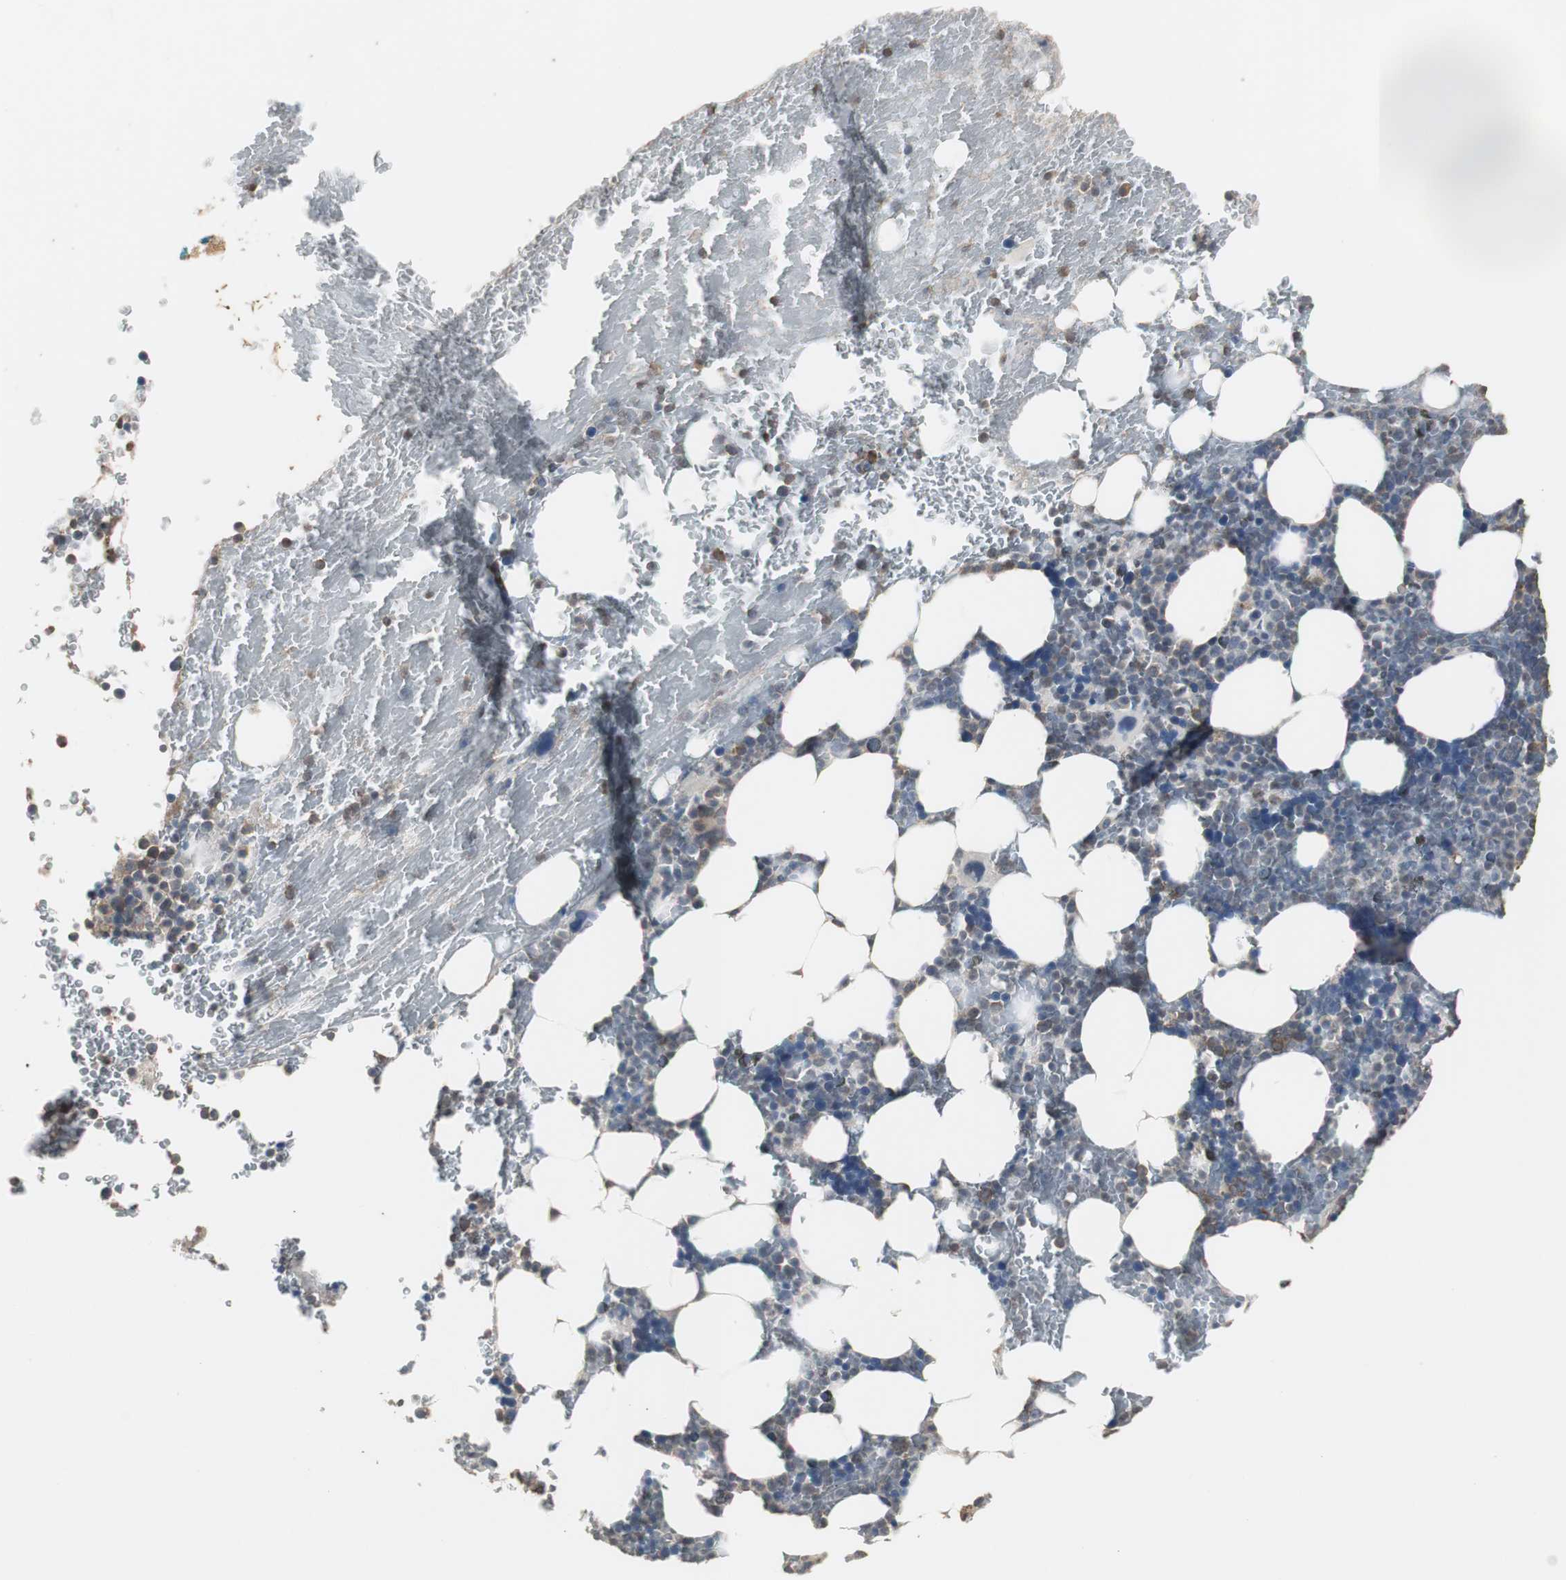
{"staining": {"intensity": "weak", "quantity": "25%-75%", "location": "cytoplasmic/membranous"}, "tissue": "bone marrow", "cell_type": "Hematopoietic cells", "image_type": "normal", "snomed": [{"axis": "morphology", "description": "Normal tissue, NOS"}, {"axis": "topography", "description": "Bone marrow"}], "caption": "Immunohistochemical staining of benign bone marrow exhibits weak cytoplasmic/membranous protein expression in approximately 25%-75% of hematopoietic cells.", "gene": "HPRT1", "patient": {"sex": "female", "age": 66}}